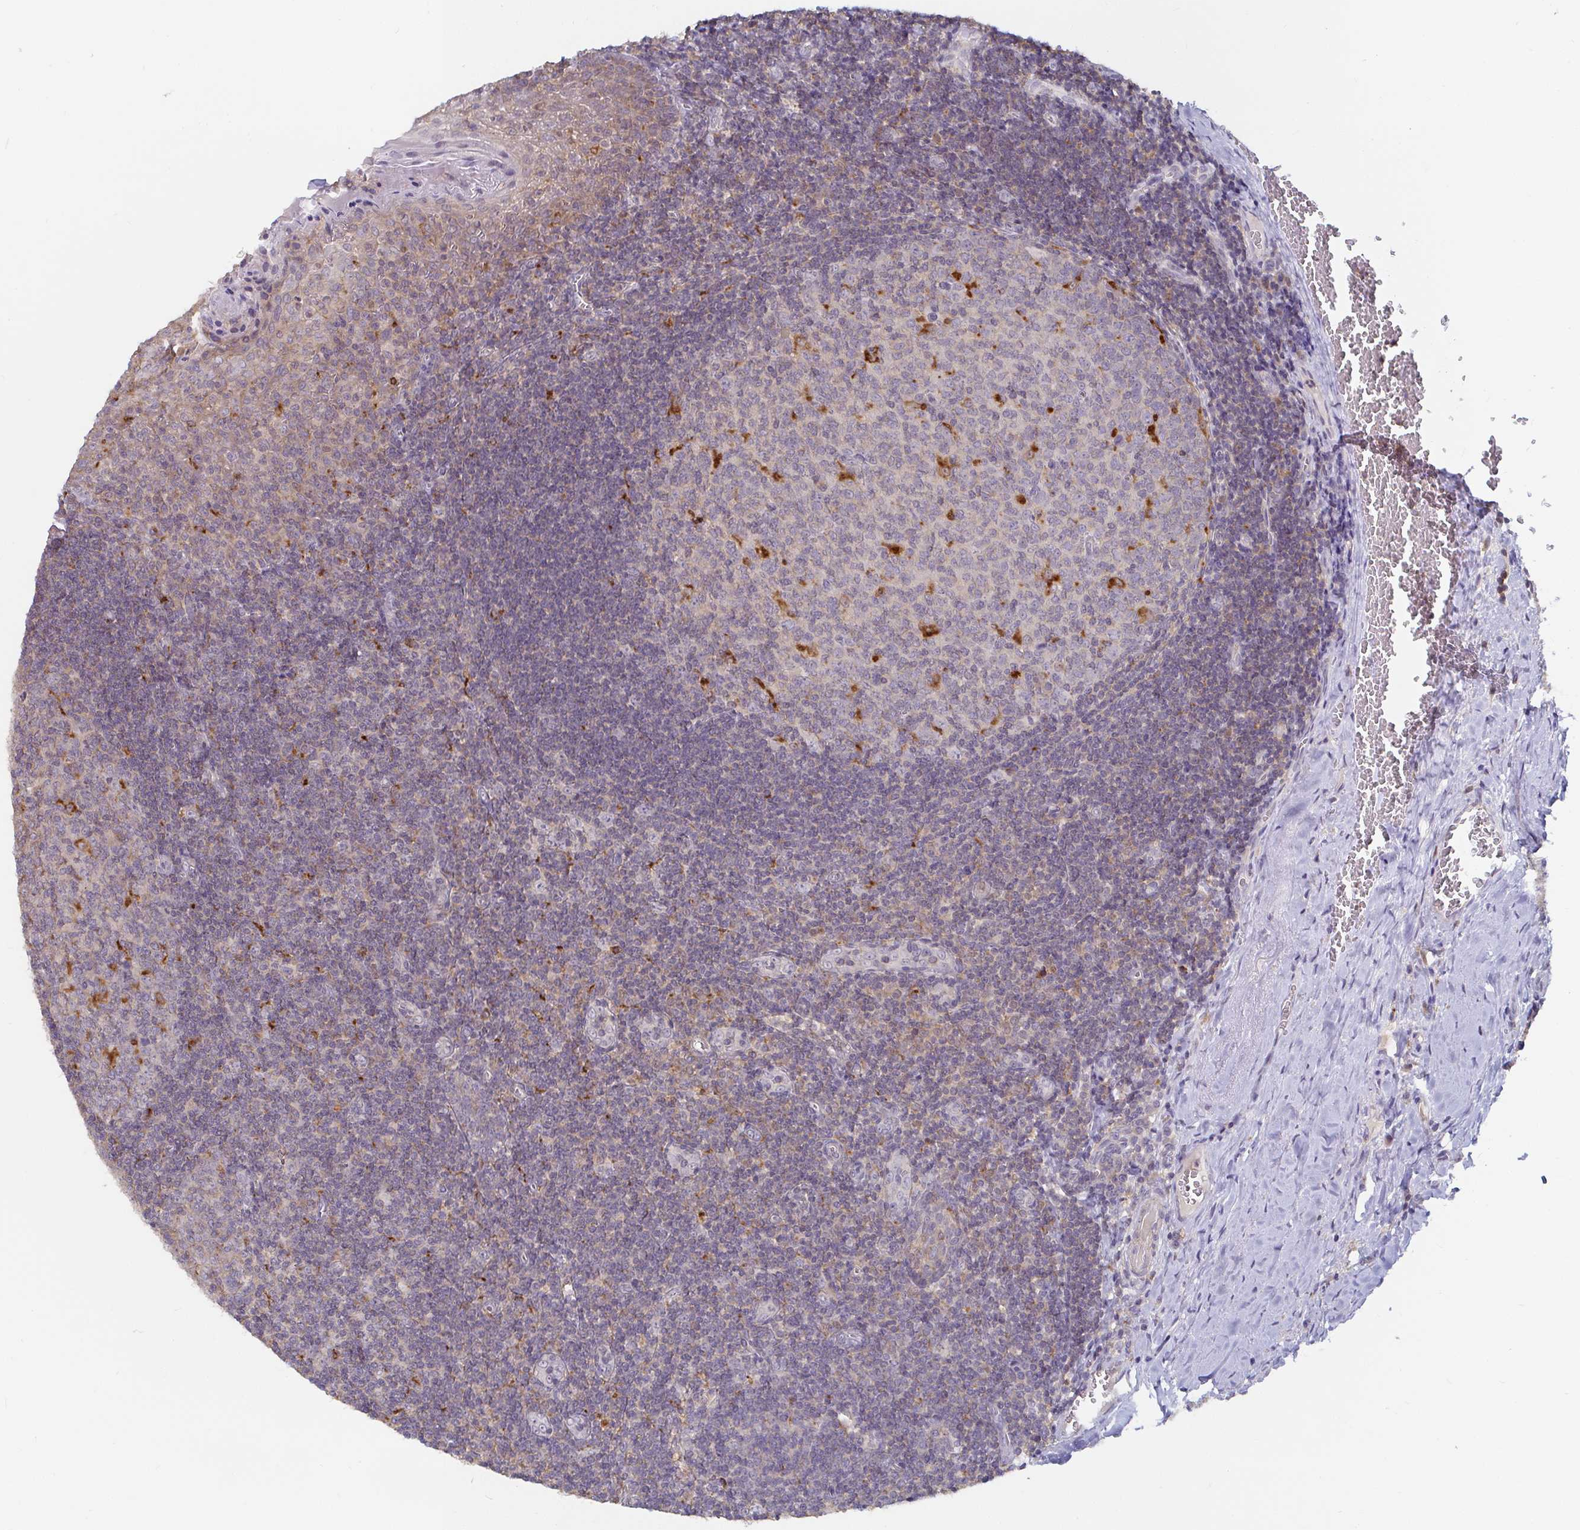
{"staining": {"intensity": "strong", "quantity": "<25%", "location": "cytoplasmic/membranous"}, "tissue": "tonsil", "cell_type": "Germinal center cells", "image_type": "normal", "snomed": [{"axis": "morphology", "description": "Normal tissue, NOS"}, {"axis": "morphology", "description": "Inflammation, NOS"}, {"axis": "topography", "description": "Tonsil"}], "caption": "Tonsil stained with immunohistochemistry exhibits strong cytoplasmic/membranous positivity in approximately <25% of germinal center cells. (DAB = brown stain, brightfield microscopy at high magnification).", "gene": "CDH18", "patient": {"sex": "female", "age": 31}}